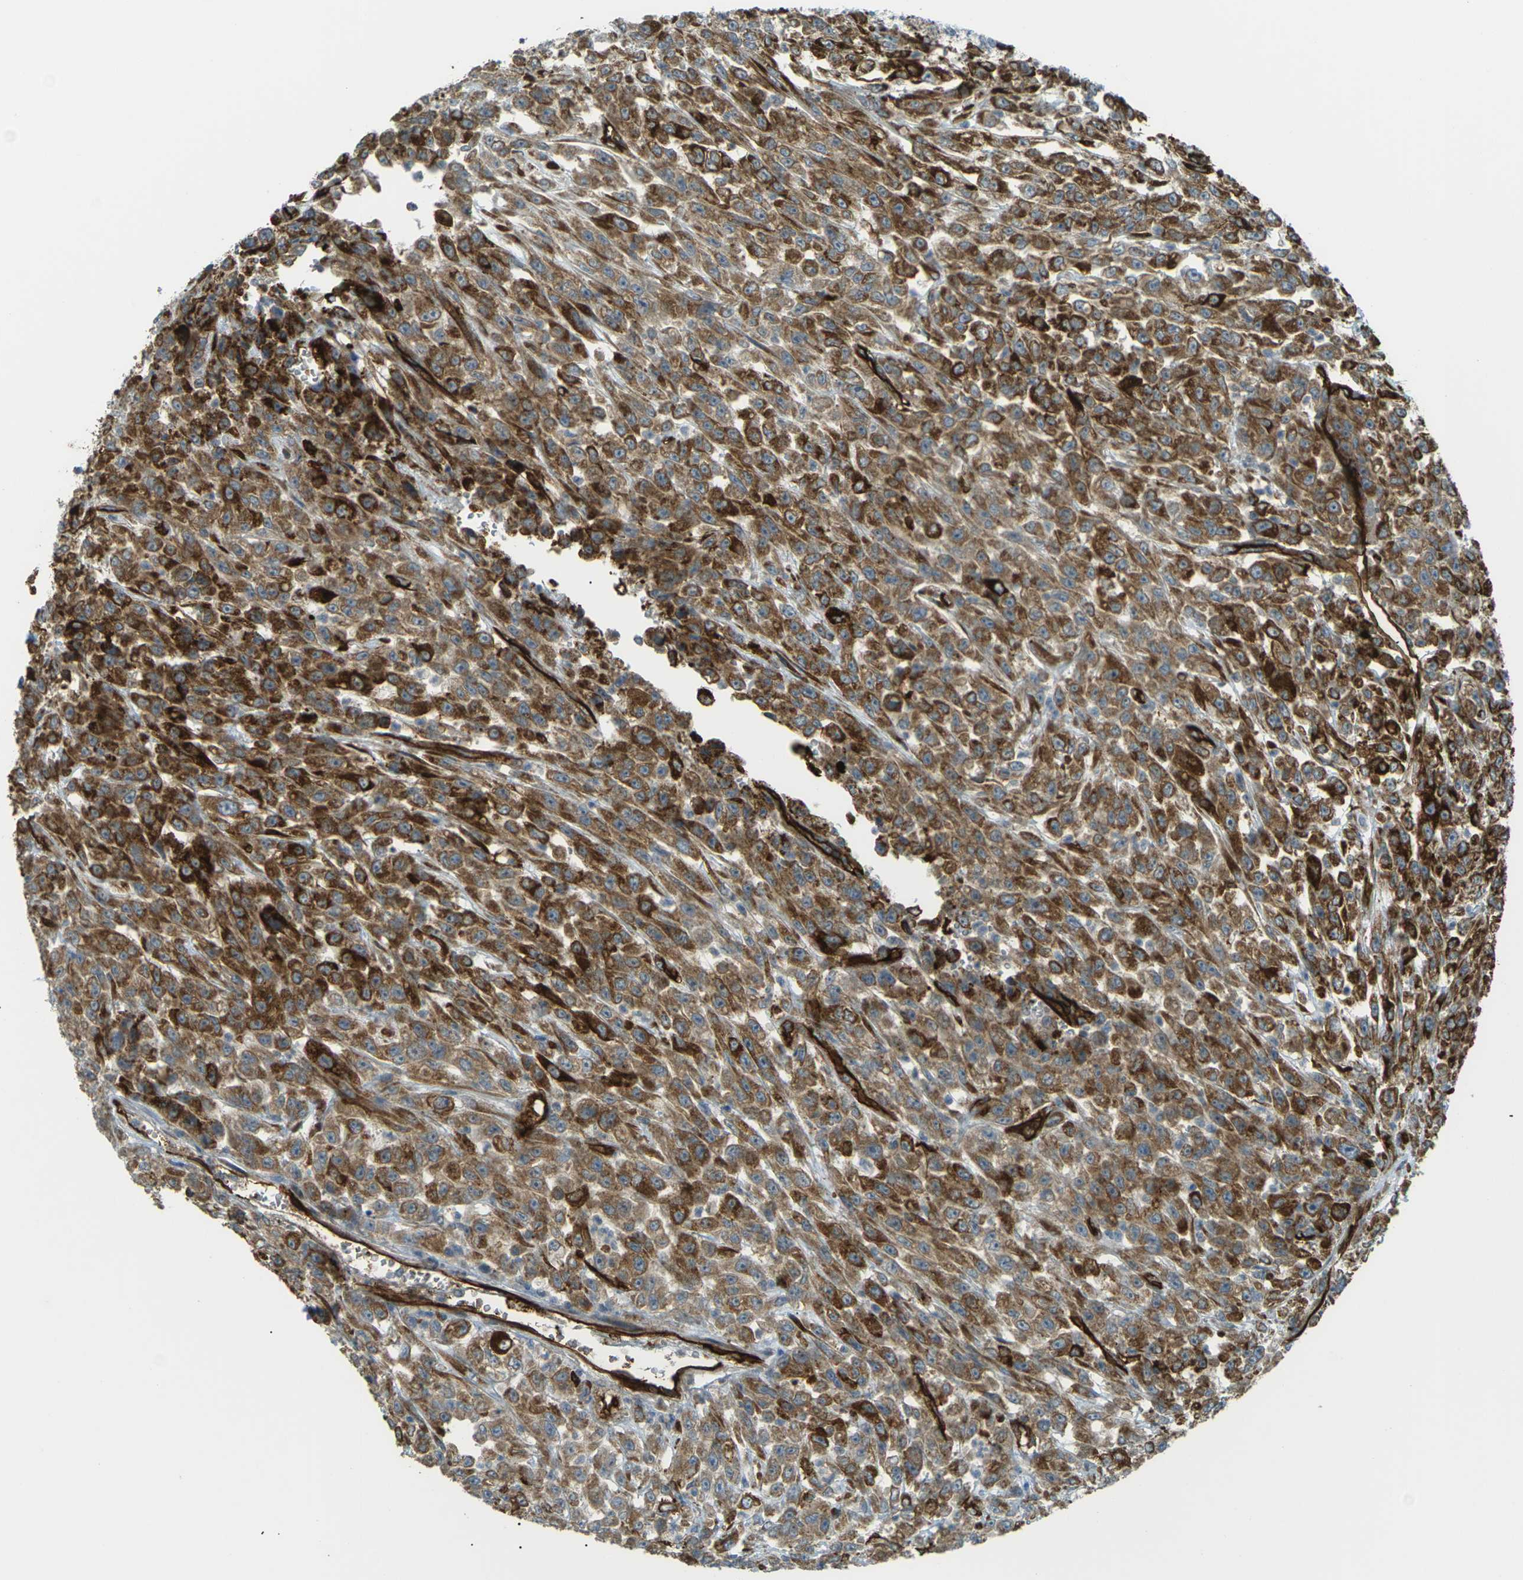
{"staining": {"intensity": "strong", "quantity": ">75%", "location": "cytoplasmic/membranous"}, "tissue": "urothelial cancer", "cell_type": "Tumor cells", "image_type": "cancer", "snomed": [{"axis": "morphology", "description": "Urothelial carcinoma, High grade"}, {"axis": "topography", "description": "Urinary bladder"}], "caption": "Tumor cells reveal high levels of strong cytoplasmic/membranous positivity in approximately >75% of cells in human urothelial cancer.", "gene": "S1PR1", "patient": {"sex": "male", "age": 46}}